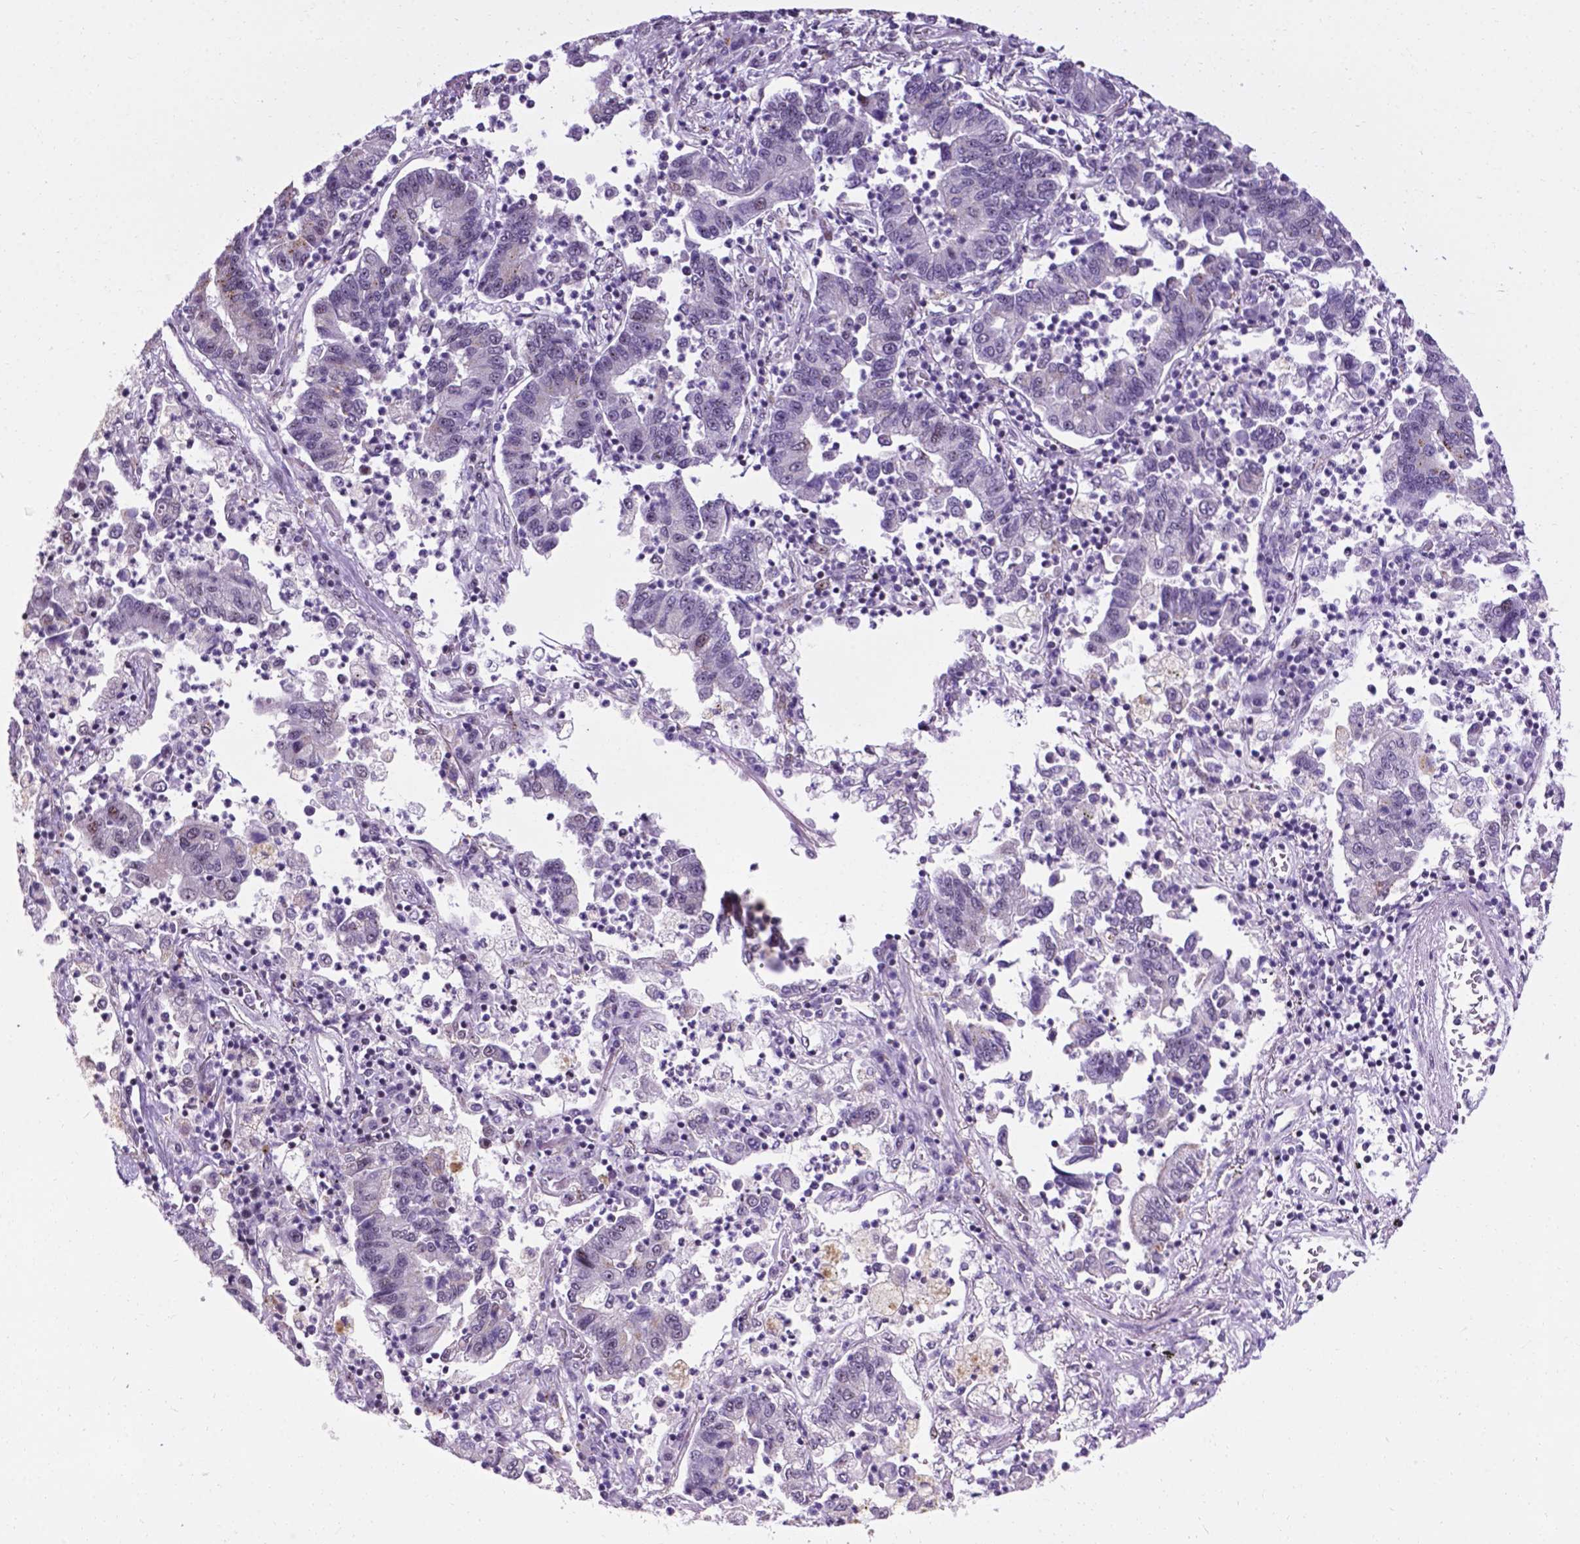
{"staining": {"intensity": "negative", "quantity": "none", "location": "none"}, "tissue": "lung cancer", "cell_type": "Tumor cells", "image_type": "cancer", "snomed": [{"axis": "morphology", "description": "Adenocarcinoma, NOS"}, {"axis": "topography", "description": "Lung"}], "caption": "Immunohistochemical staining of human lung adenocarcinoma reveals no significant positivity in tumor cells.", "gene": "SMAD3", "patient": {"sex": "female", "age": 57}}